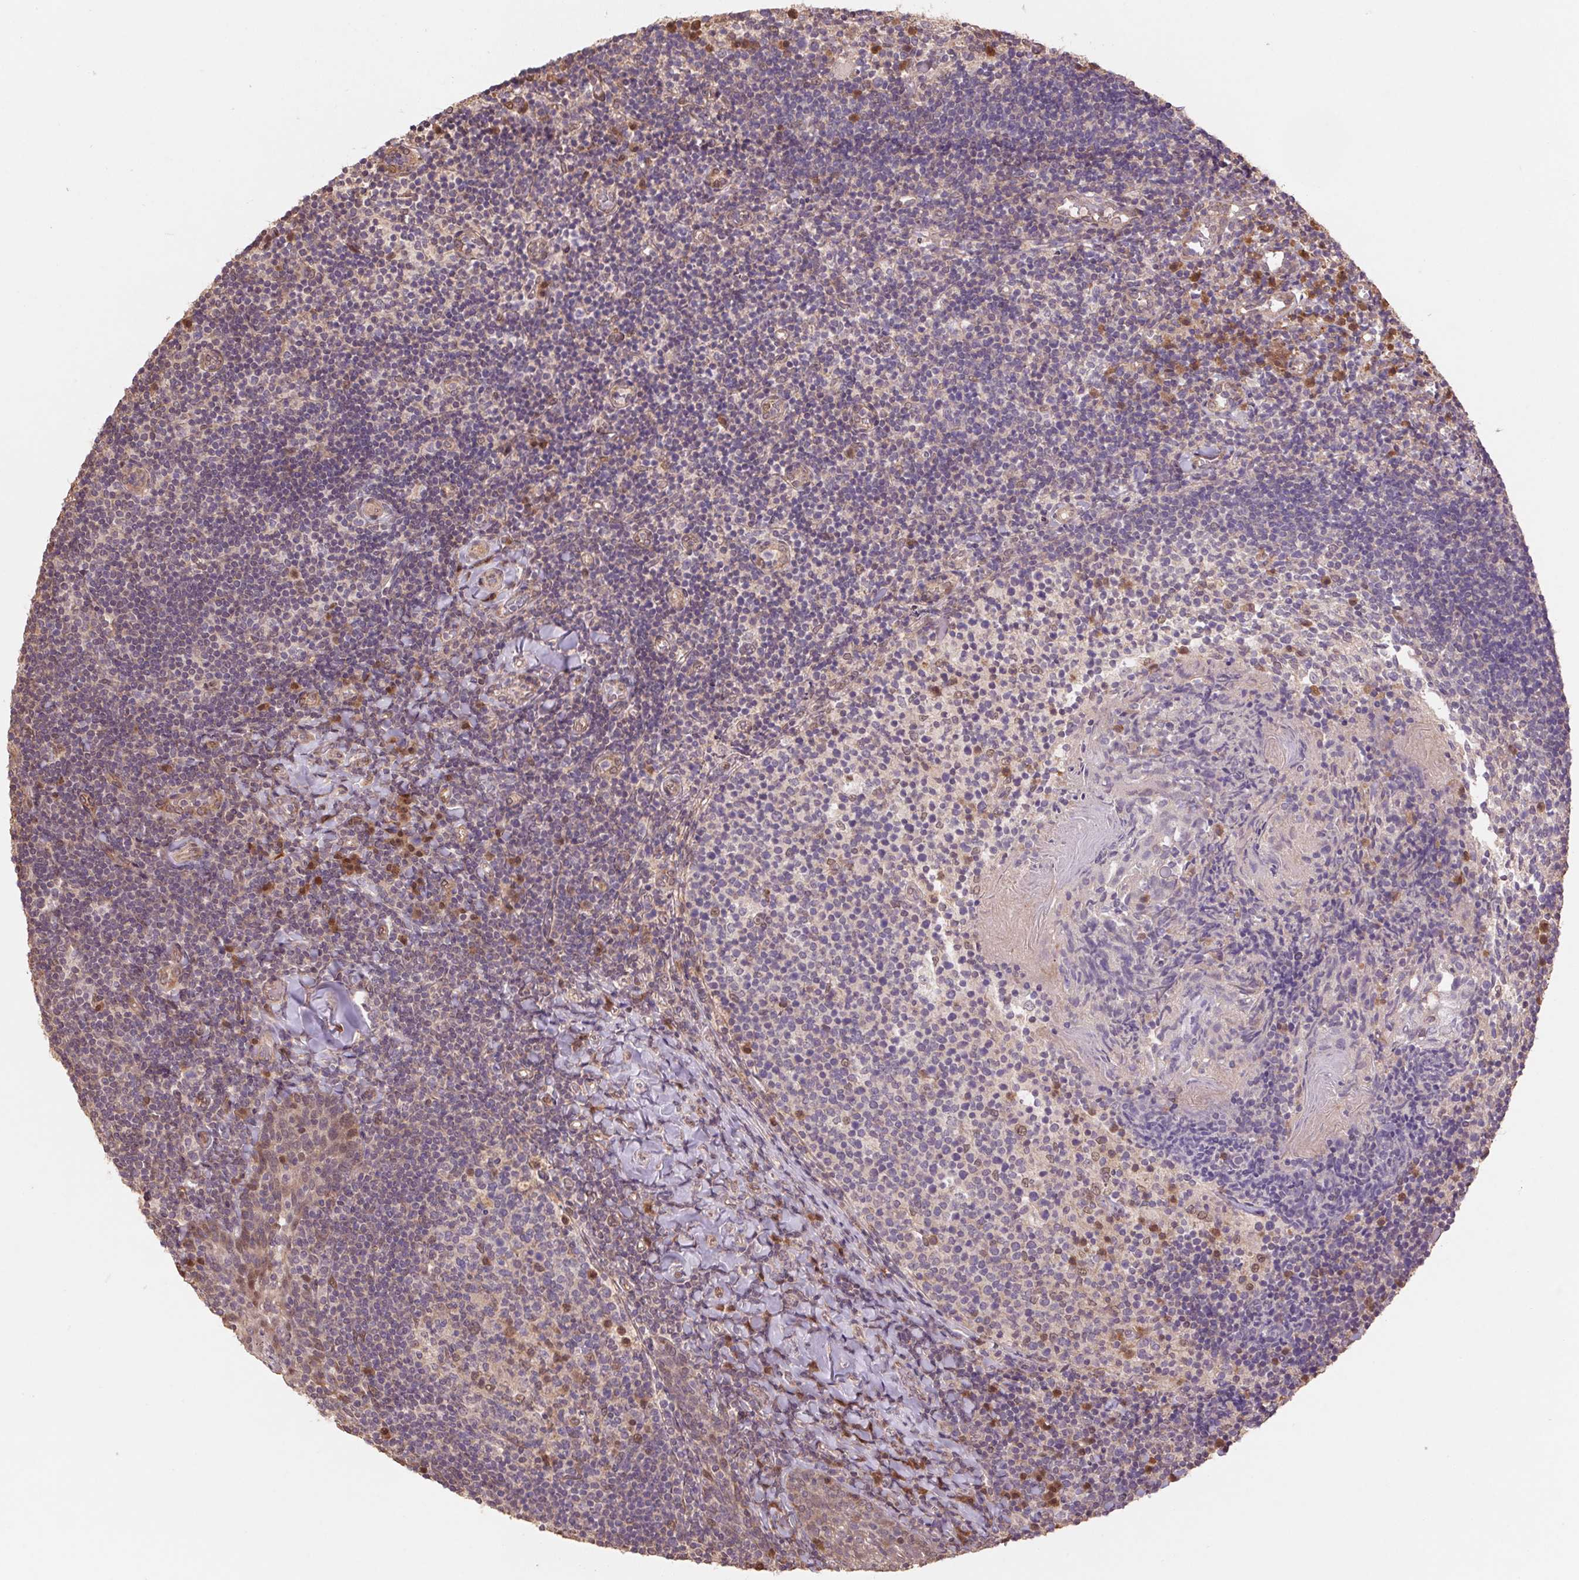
{"staining": {"intensity": "moderate", "quantity": "<25%", "location": "cytoplasmic/membranous,nuclear"}, "tissue": "tonsil", "cell_type": "Germinal center cells", "image_type": "normal", "snomed": [{"axis": "morphology", "description": "Normal tissue, NOS"}, {"axis": "topography", "description": "Tonsil"}], "caption": "This image displays IHC staining of benign tonsil, with low moderate cytoplasmic/membranous,nuclear expression in approximately <25% of germinal center cells.", "gene": "CUTA", "patient": {"sex": "female", "age": 10}}